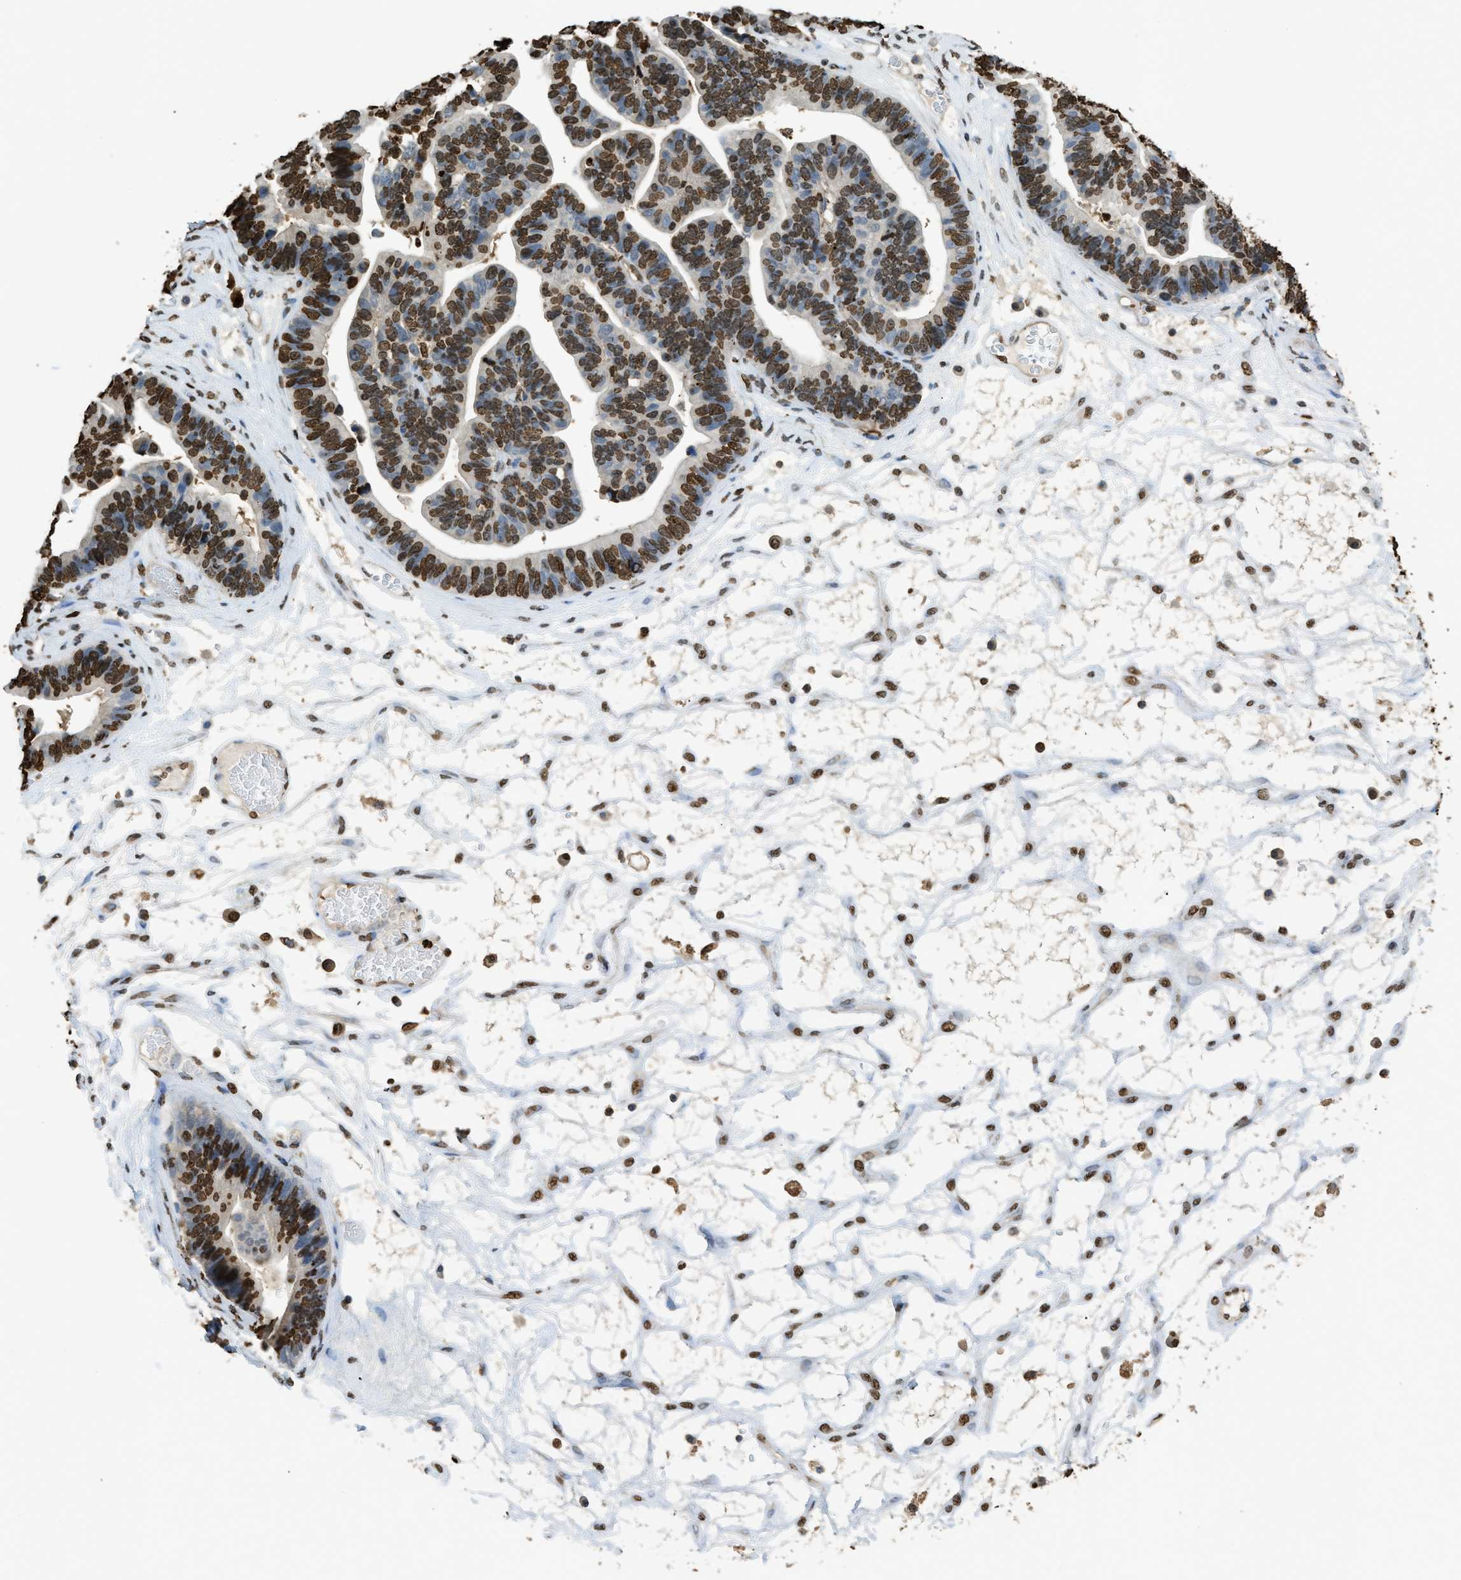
{"staining": {"intensity": "strong", "quantity": "25%-75%", "location": "nuclear"}, "tissue": "ovarian cancer", "cell_type": "Tumor cells", "image_type": "cancer", "snomed": [{"axis": "morphology", "description": "Cystadenocarcinoma, serous, NOS"}, {"axis": "topography", "description": "Ovary"}], "caption": "An IHC photomicrograph of tumor tissue is shown. Protein staining in brown labels strong nuclear positivity in serous cystadenocarcinoma (ovarian) within tumor cells.", "gene": "NR5A2", "patient": {"sex": "female", "age": 56}}